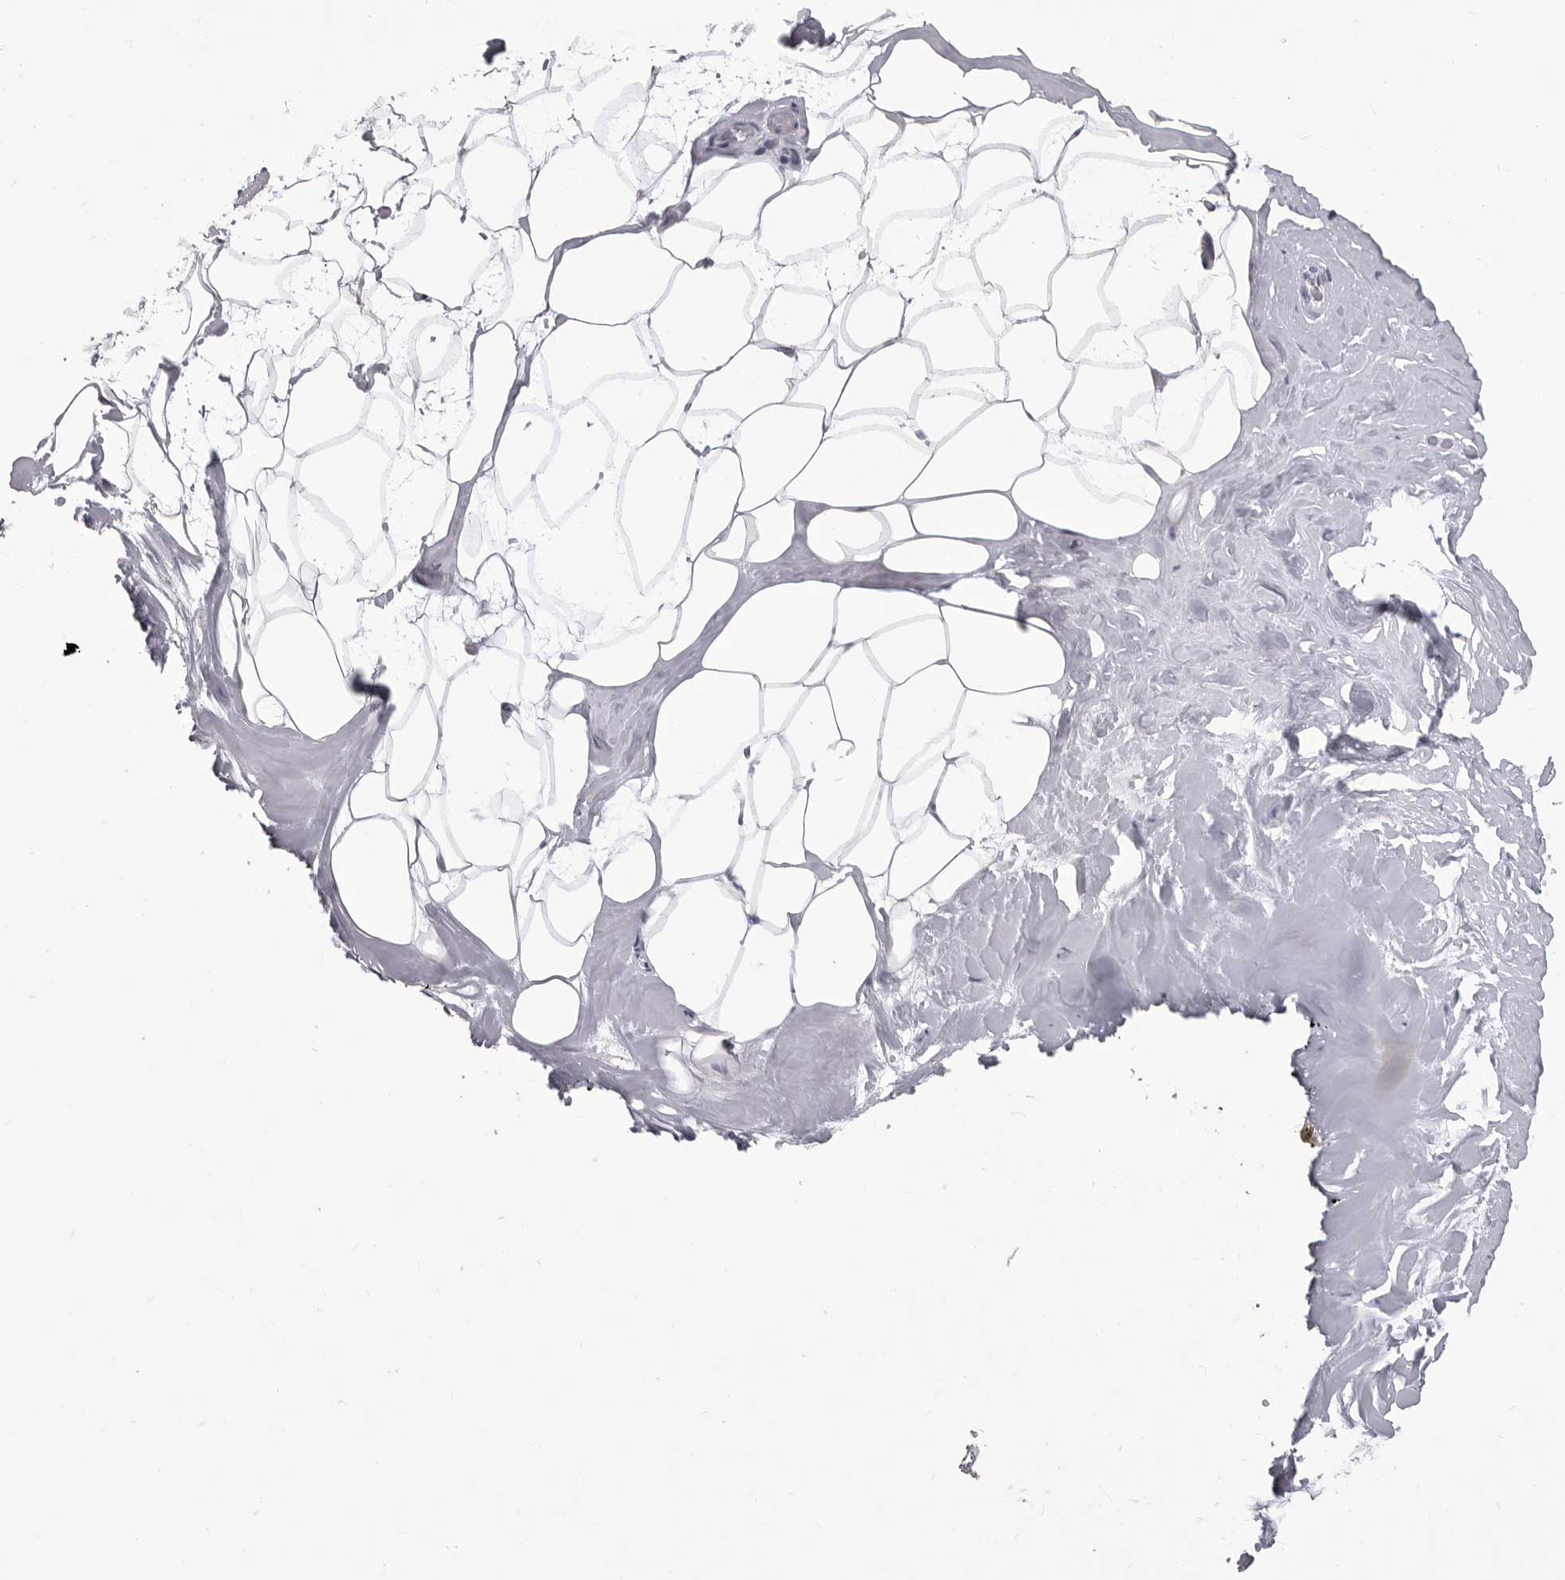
{"staining": {"intensity": "negative", "quantity": "none", "location": "none"}, "tissue": "adipose tissue", "cell_type": "Adipocytes", "image_type": "normal", "snomed": [{"axis": "morphology", "description": "Normal tissue, NOS"}, {"axis": "morphology", "description": "Fibrosis, NOS"}, {"axis": "topography", "description": "Breast"}, {"axis": "topography", "description": "Adipose tissue"}], "caption": "Immunohistochemical staining of normal adipose tissue demonstrates no significant staining in adipocytes.", "gene": "LGALS4", "patient": {"sex": "female", "age": 39}}